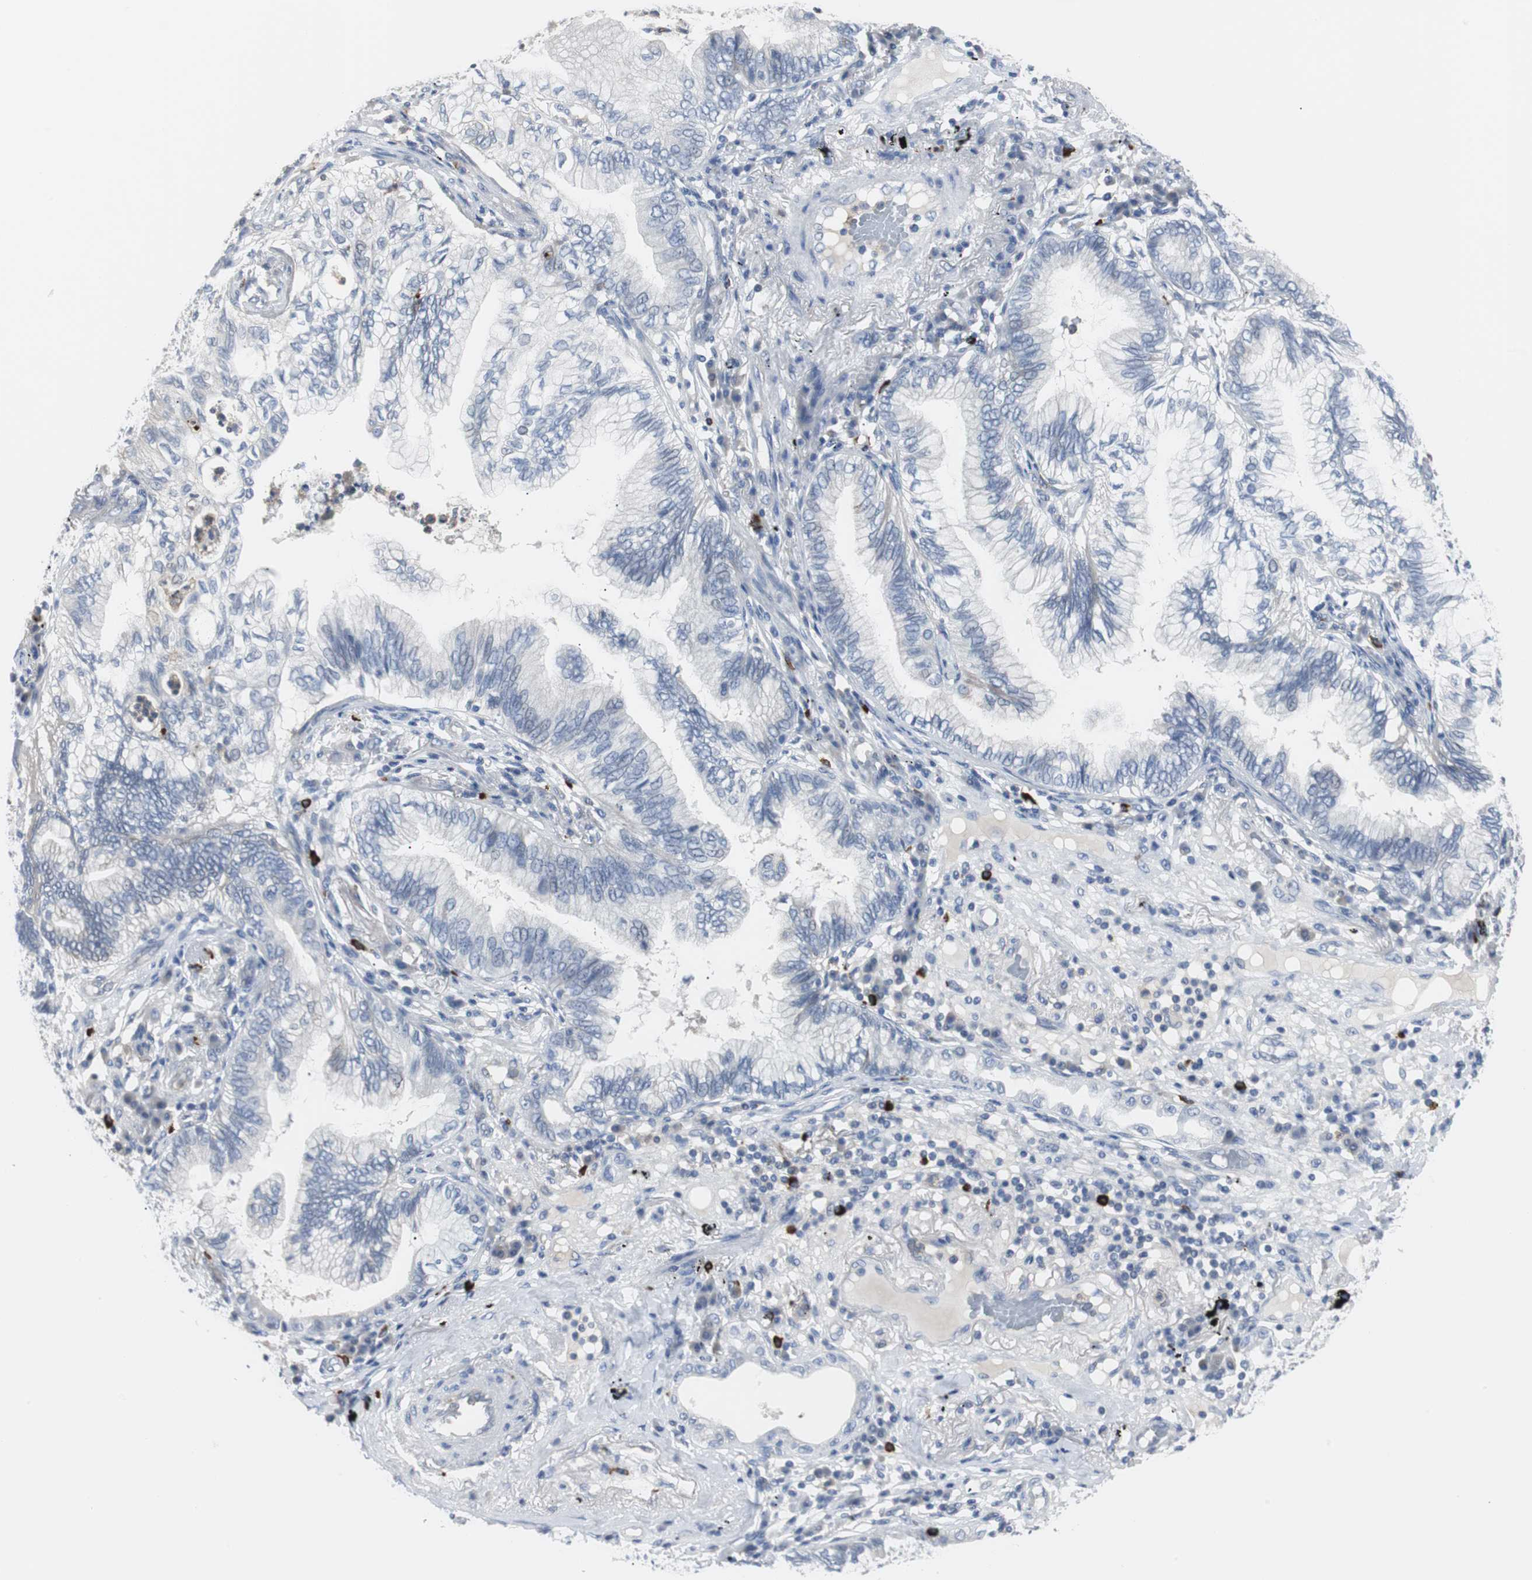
{"staining": {"intensity": "strong", "quantity": "<25%", "location": "cytoplasmic/membranous,nuclear"}, "tissue": "lung cancer", "cell_type": "Tumor cells", "image_type": "cancer", "snomed": [{"axis": "morphology", "description": "Adenocarcinoma, NOS"}, {"axis": "topography", "description": "Lung"}], "caption": "There is medium levels of strong cytoplasmic/membranous and nuclear positivity in tumor cells of adenocarcinoma (lung), as demonstrated by immunohistochemical staining (brown color).", "gene": "RASA1", "patient": {"sex": "female", "age": 70}}